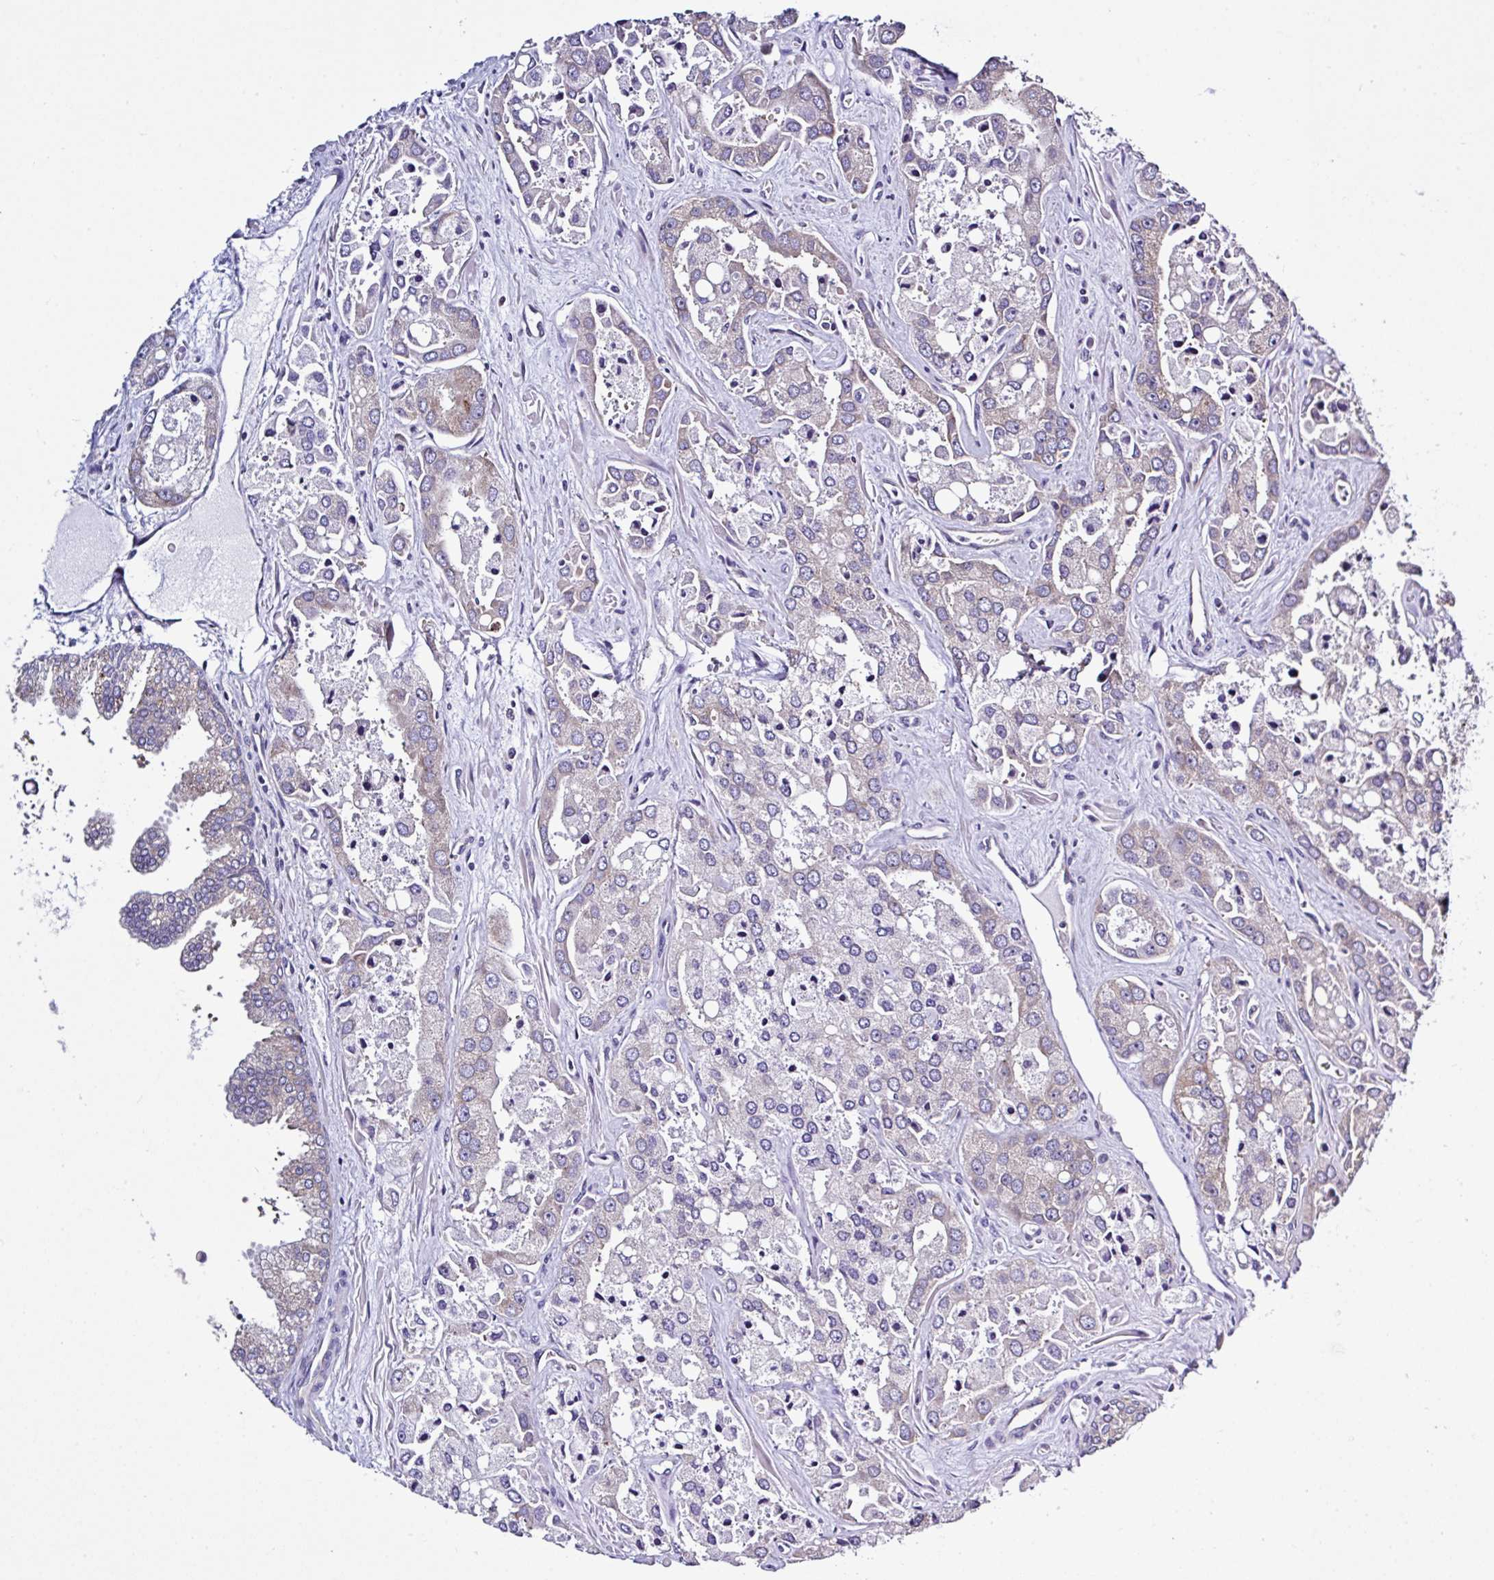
{"staining": {"intensity": "weak", "quantity": "<25%", "location": "cytoplasmic/membranous"}, "tissue": "prostate cancer", "cell_type": "Tumor cells", "image_type": "cancer", "snomed": [{"axis": "morphology", "description": "Normal tissue, NOS"}, {"axis": "morphology", "description": "Adenocarcinoma, High grade"}, {"axis": "topography", "description": "Prostate"}, {"axis": "topography", "description": "Peripheral nerve tissue"}], "caption": "Immunohistochemistry image of human prostate cancer (adenocarcinoma (high-grade)) stained for a protein (brown), which demonstrates no expression in tumor cells.", "gene": "LARS1", "patient": {"sex": "male", "age": 68}}